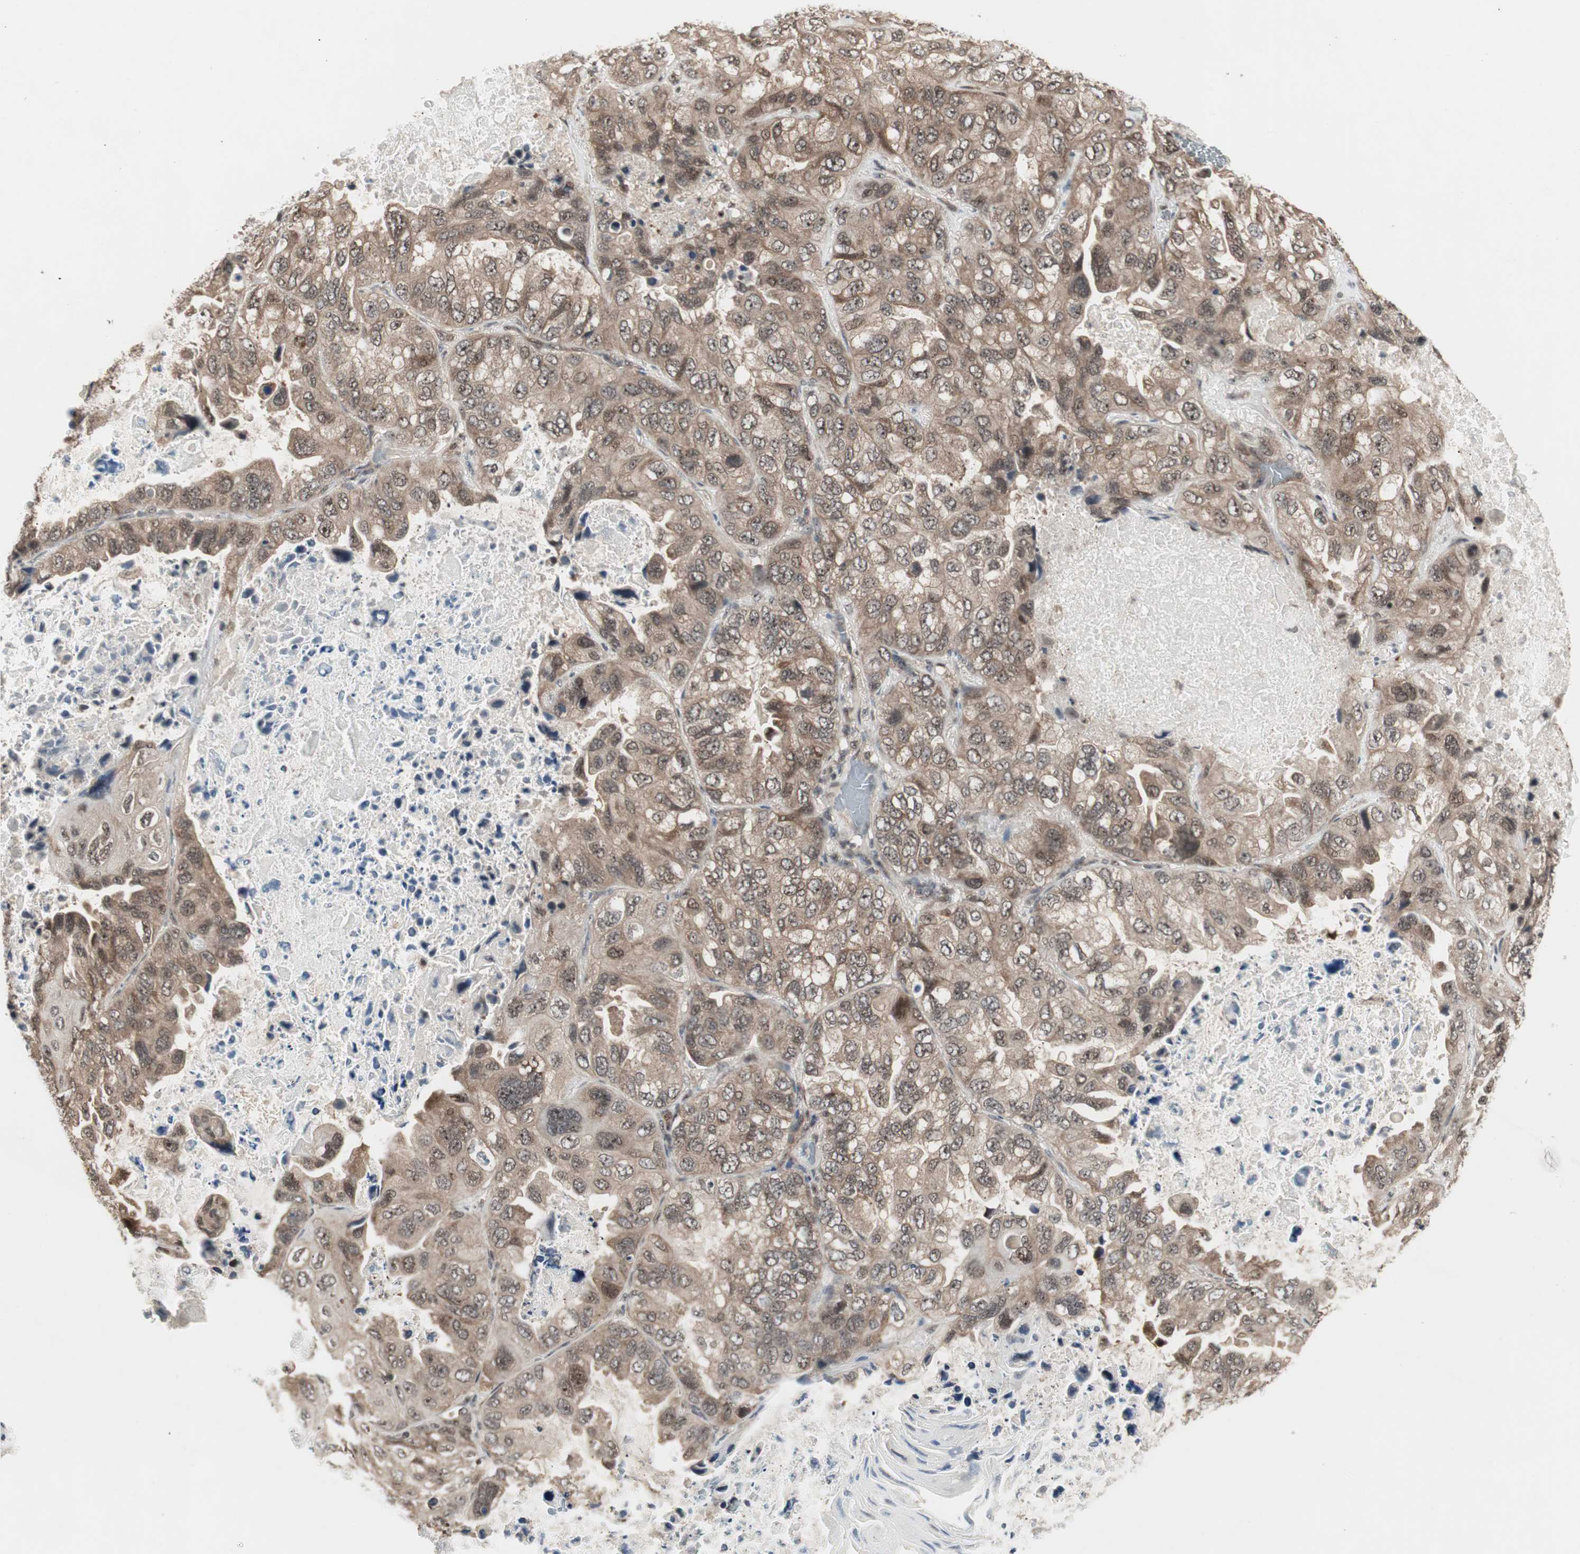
{"staining": {"intensity": "weak", "quantity": ">75%", "location": "cytoplasmic/membranous,nuclear"}, "tissue": "lung cancer", "cell_type": "Tumor cells", "image_type": "cancer", "snomed": [{"axis": "morphology", "description": "Squamous cell carcinoma, NOS"}, {"axis": "topography", "description": "Lung"}], "caption": "Protein expression analysis of squamous cell carcinoma (lung) demonstrates weak cytoplasmic/membranous and nuclear staining in about >75% of tumor cells. (brown staining indicates protein expression, while blue staining denotes nuclei).", "gene": "CSNK2B", "patient": {"sex": "female", "age": 73}}